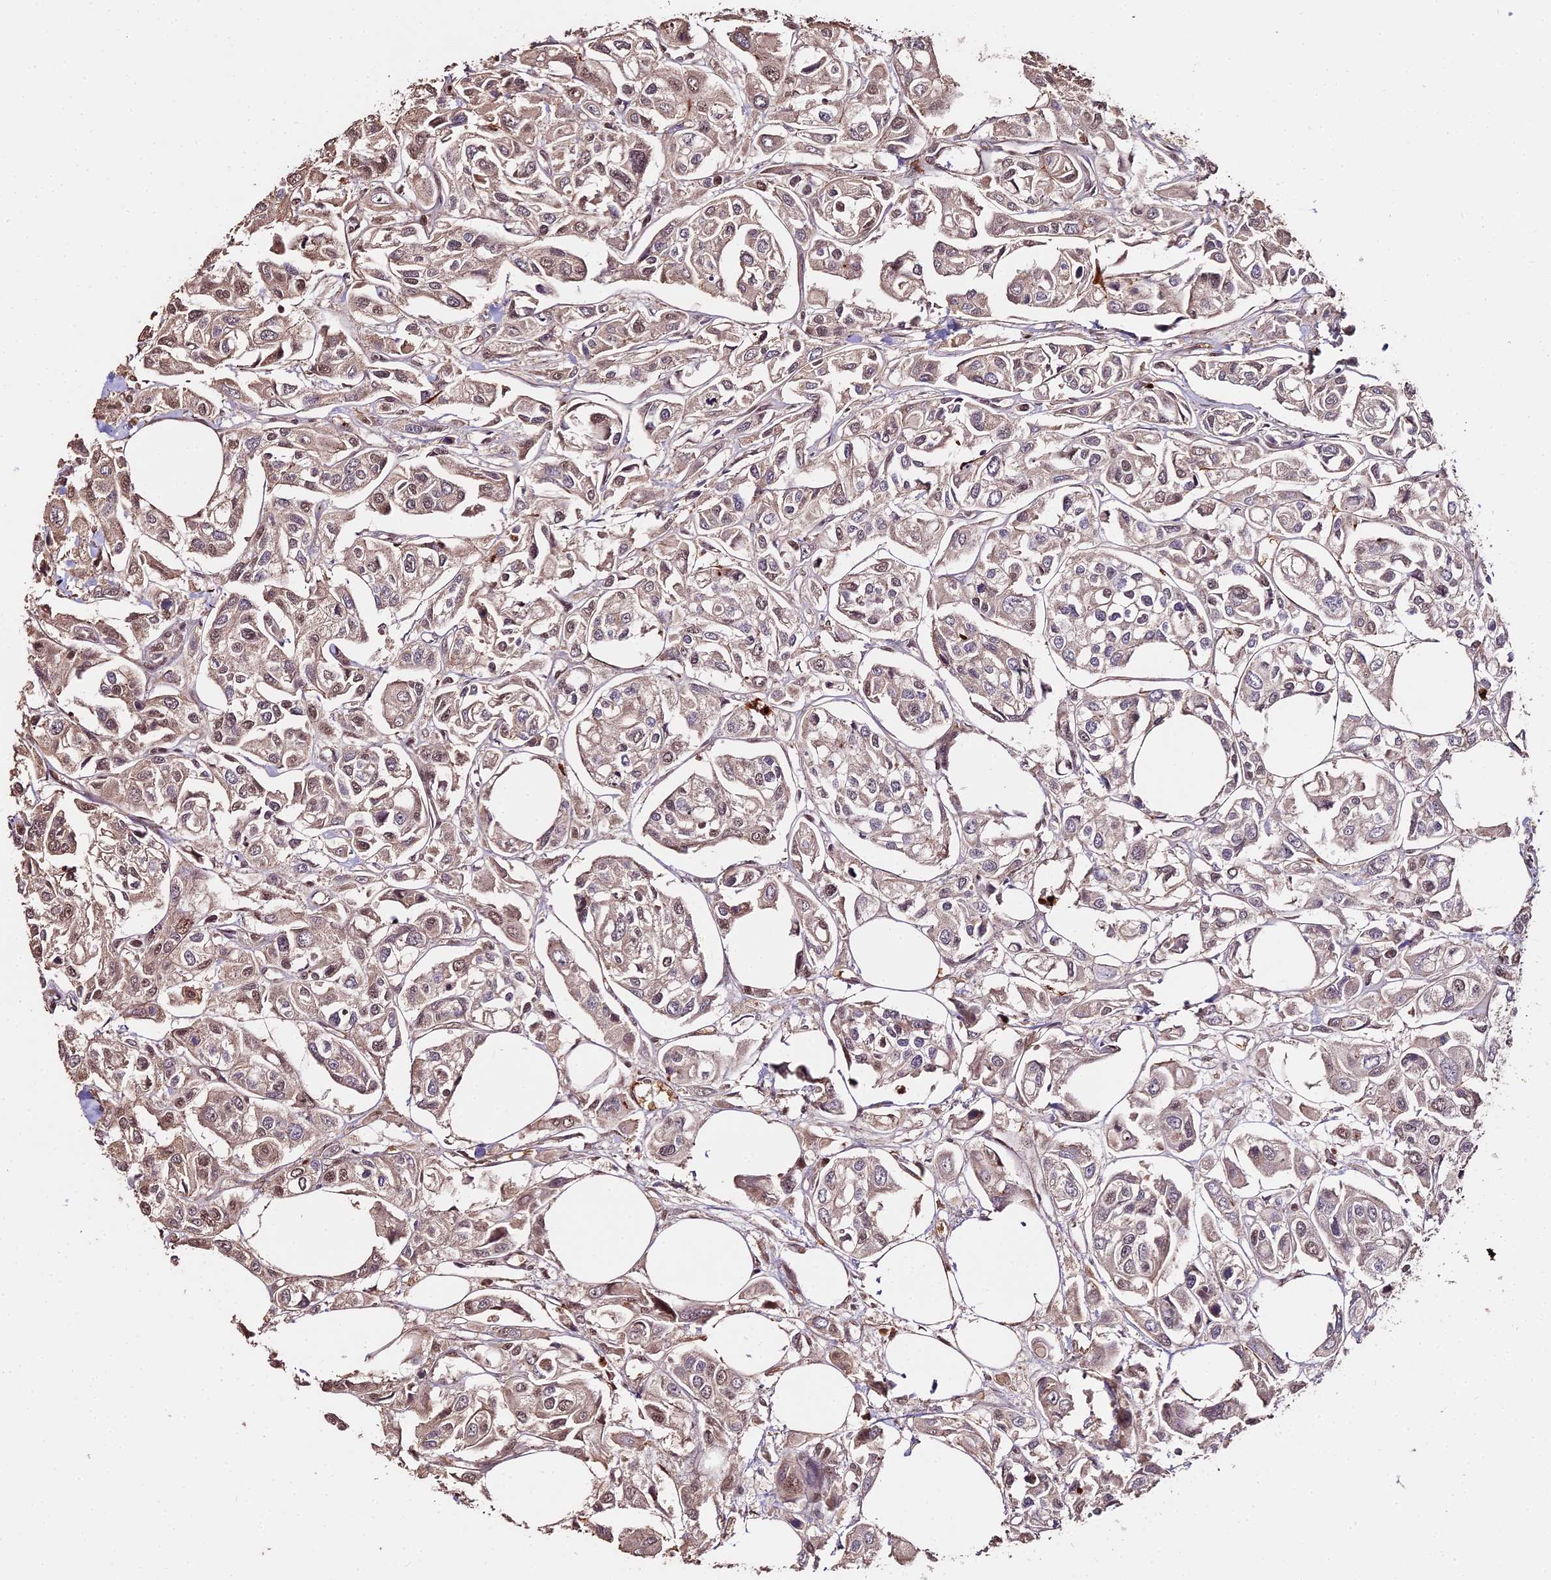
{"staining": {"intensity": "weak", "quantity": ">75%", "location": "cytoplasmic/membranous,nuclear"}, "tissue": "urothelial cancer", "cell_type": "Tumor cells", "image_type": "cancer", "snomed": [{"axis": "morphology", "description": "Urothelial carcinoma, High grade"}, {"axis": "topography", "description": "Urinary bladder"}], "caption": "Weak cytoplasmic/membranous and nuclear positivity for a protein is appreciated in about >75% of tumor cells of urothelial cancer using immunohistochemistry.", "gene": "ZDBF2", "patient": {"sex": "male", "age": 67}}